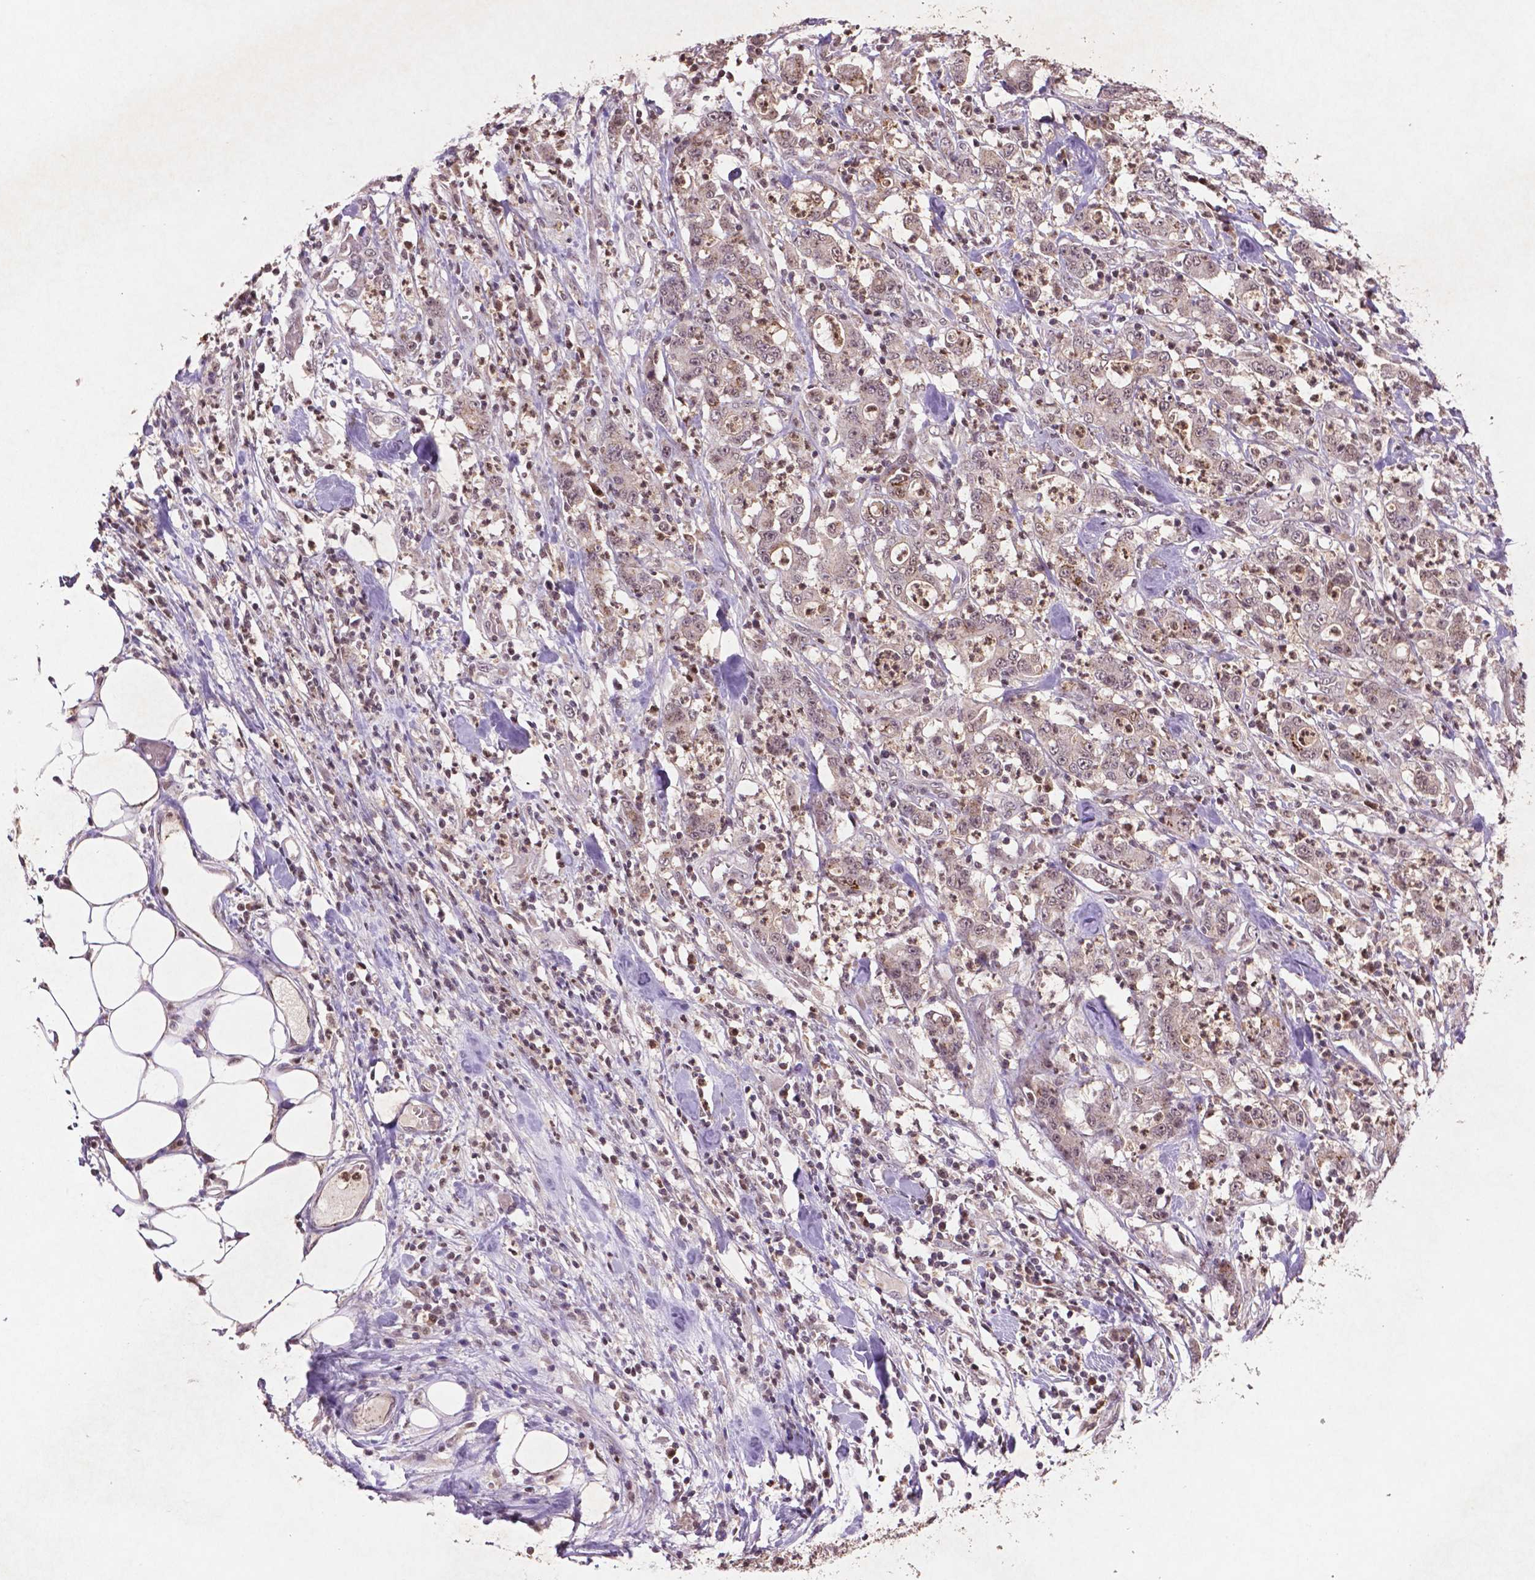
{"staining": {"intensity": "weak", "quantity": "<25%", "location": "nuclear"}, "tissue": "stomach cancer", "cell_type": "Tumor cells", "image_type": "cancer", "snomed": [{"axis": "morphology", "description": "Adenocarcinoma, NOS"}, {"axis": "topography", "description": "Stomach, upper"}], "caption": "IHC of adenocarcinoma (stomach) demonstrates no expression in tumor cells.", "gene": "GLRX", "patient": {"sex": "male", "age": 68}}